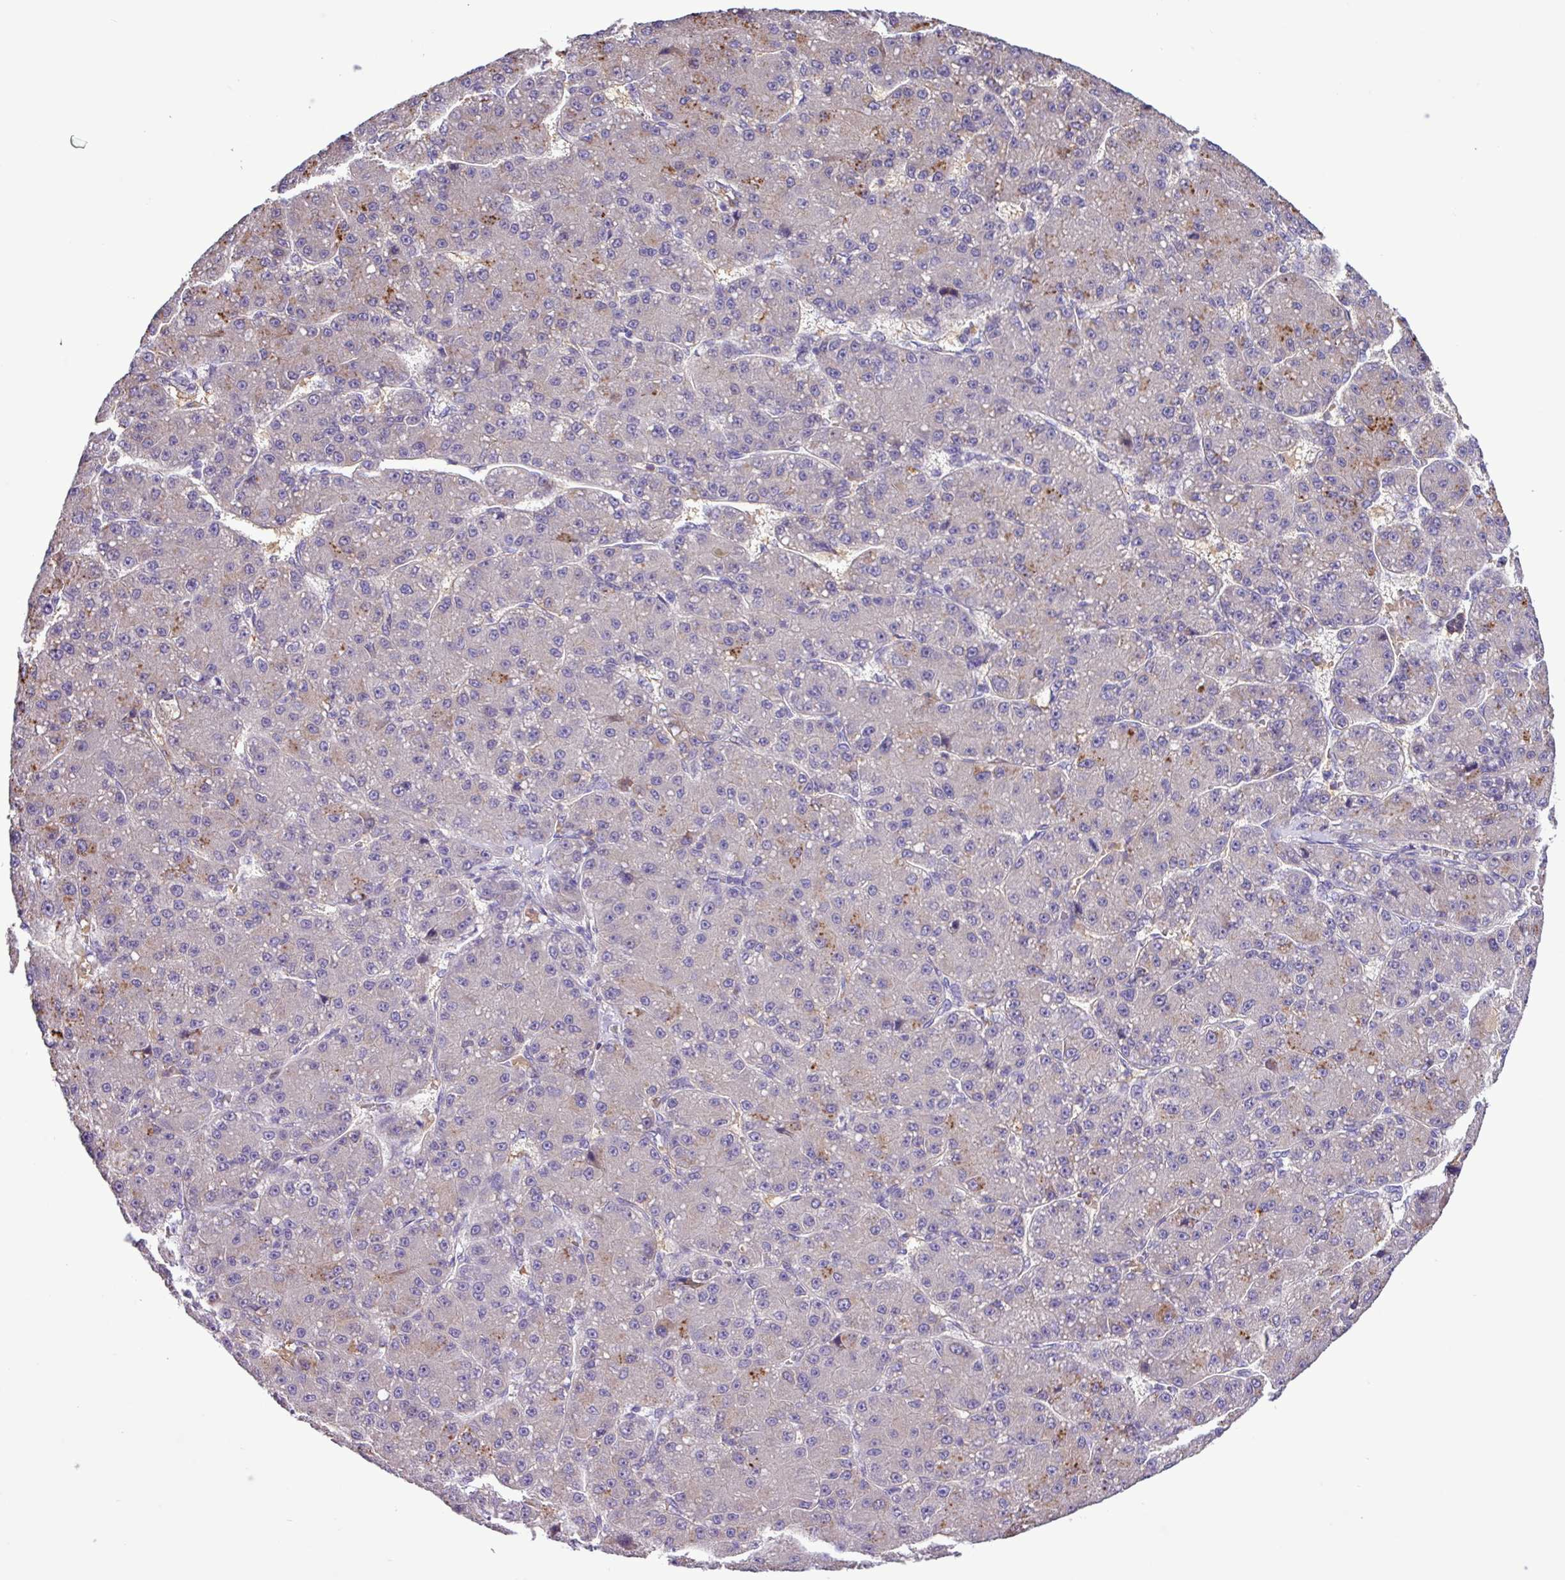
{"staining": {"intensity": "negative", "quantity": "none", "location": "none"}, "tissue": "liver cancer", "cell_type": "Tumor cells", "image_type": "cancer", "snomed": [{"axis": "morphology", "description": "Carcinoma, Hepatocellular, NOS"}, {"axis": "topography", "description": "Liver"}], "caption": "An image of human liver cancer is negative for staining in tumor cells.", "gene": "C11orf91", "patient": {"sex": "male", "age": 67}}